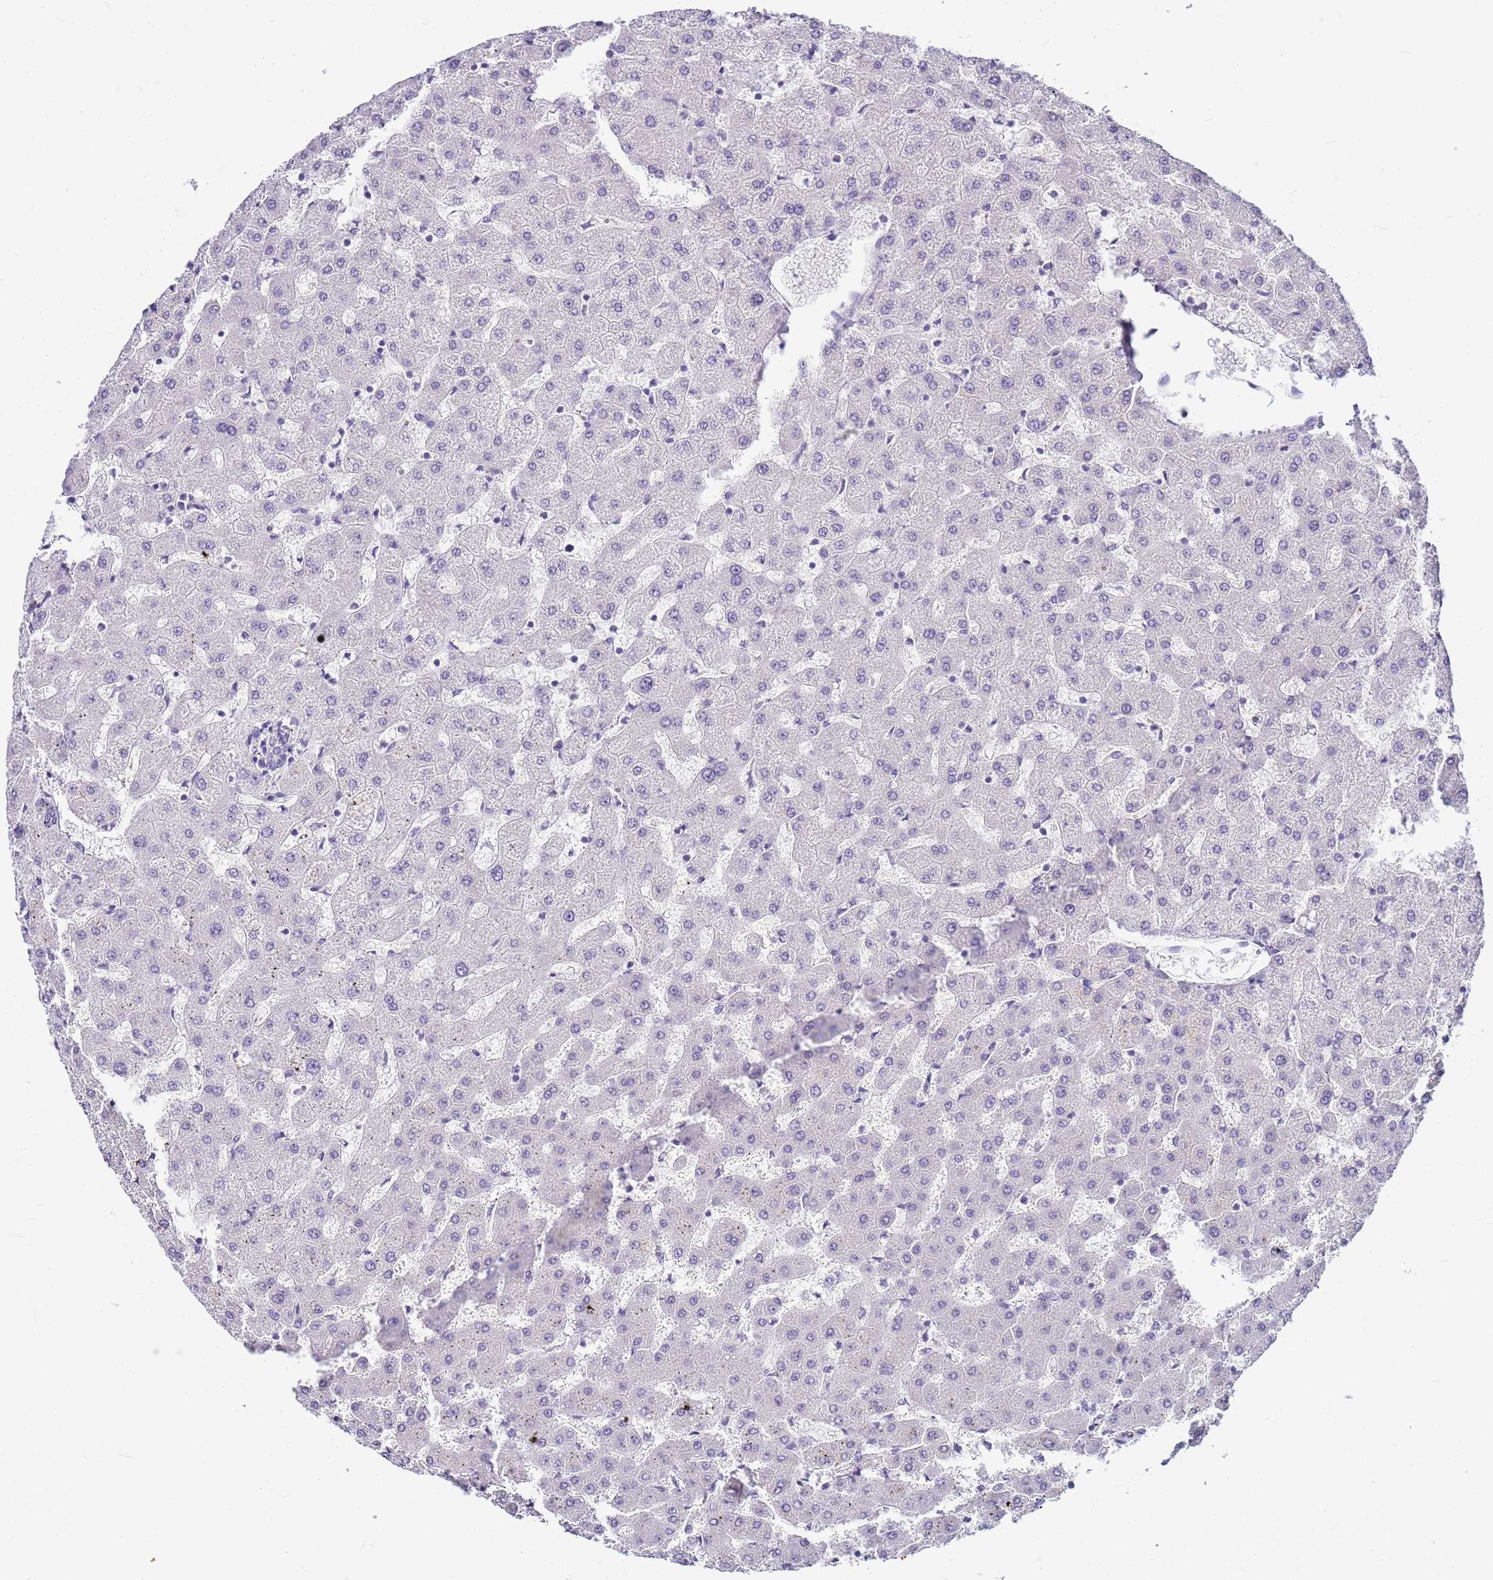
{"staining": {"intensity": "negative", "quantity": "none", "location": "none"}, "tissue": "liver", "cell_type": "Cholangiocytes", "image_type": "normal", "snomed": [{"axis": "morphology", "description": "Normal tissue, NOS"}, {"axis": "topography", "description": "Liver"}], "caption": "Immunohistochemistry (IHC) histopathology image of benign liver: human liver stained with DAB (3,3'-diaminobenzidine) reveals no significant protein staining in cholangiocytes. The staining is performed using DAB brown chromogen with nuclei counter-stained in using hematoxylin.", "gene": "CFAP100", "patient": {"sex": "female", "age": 63}}